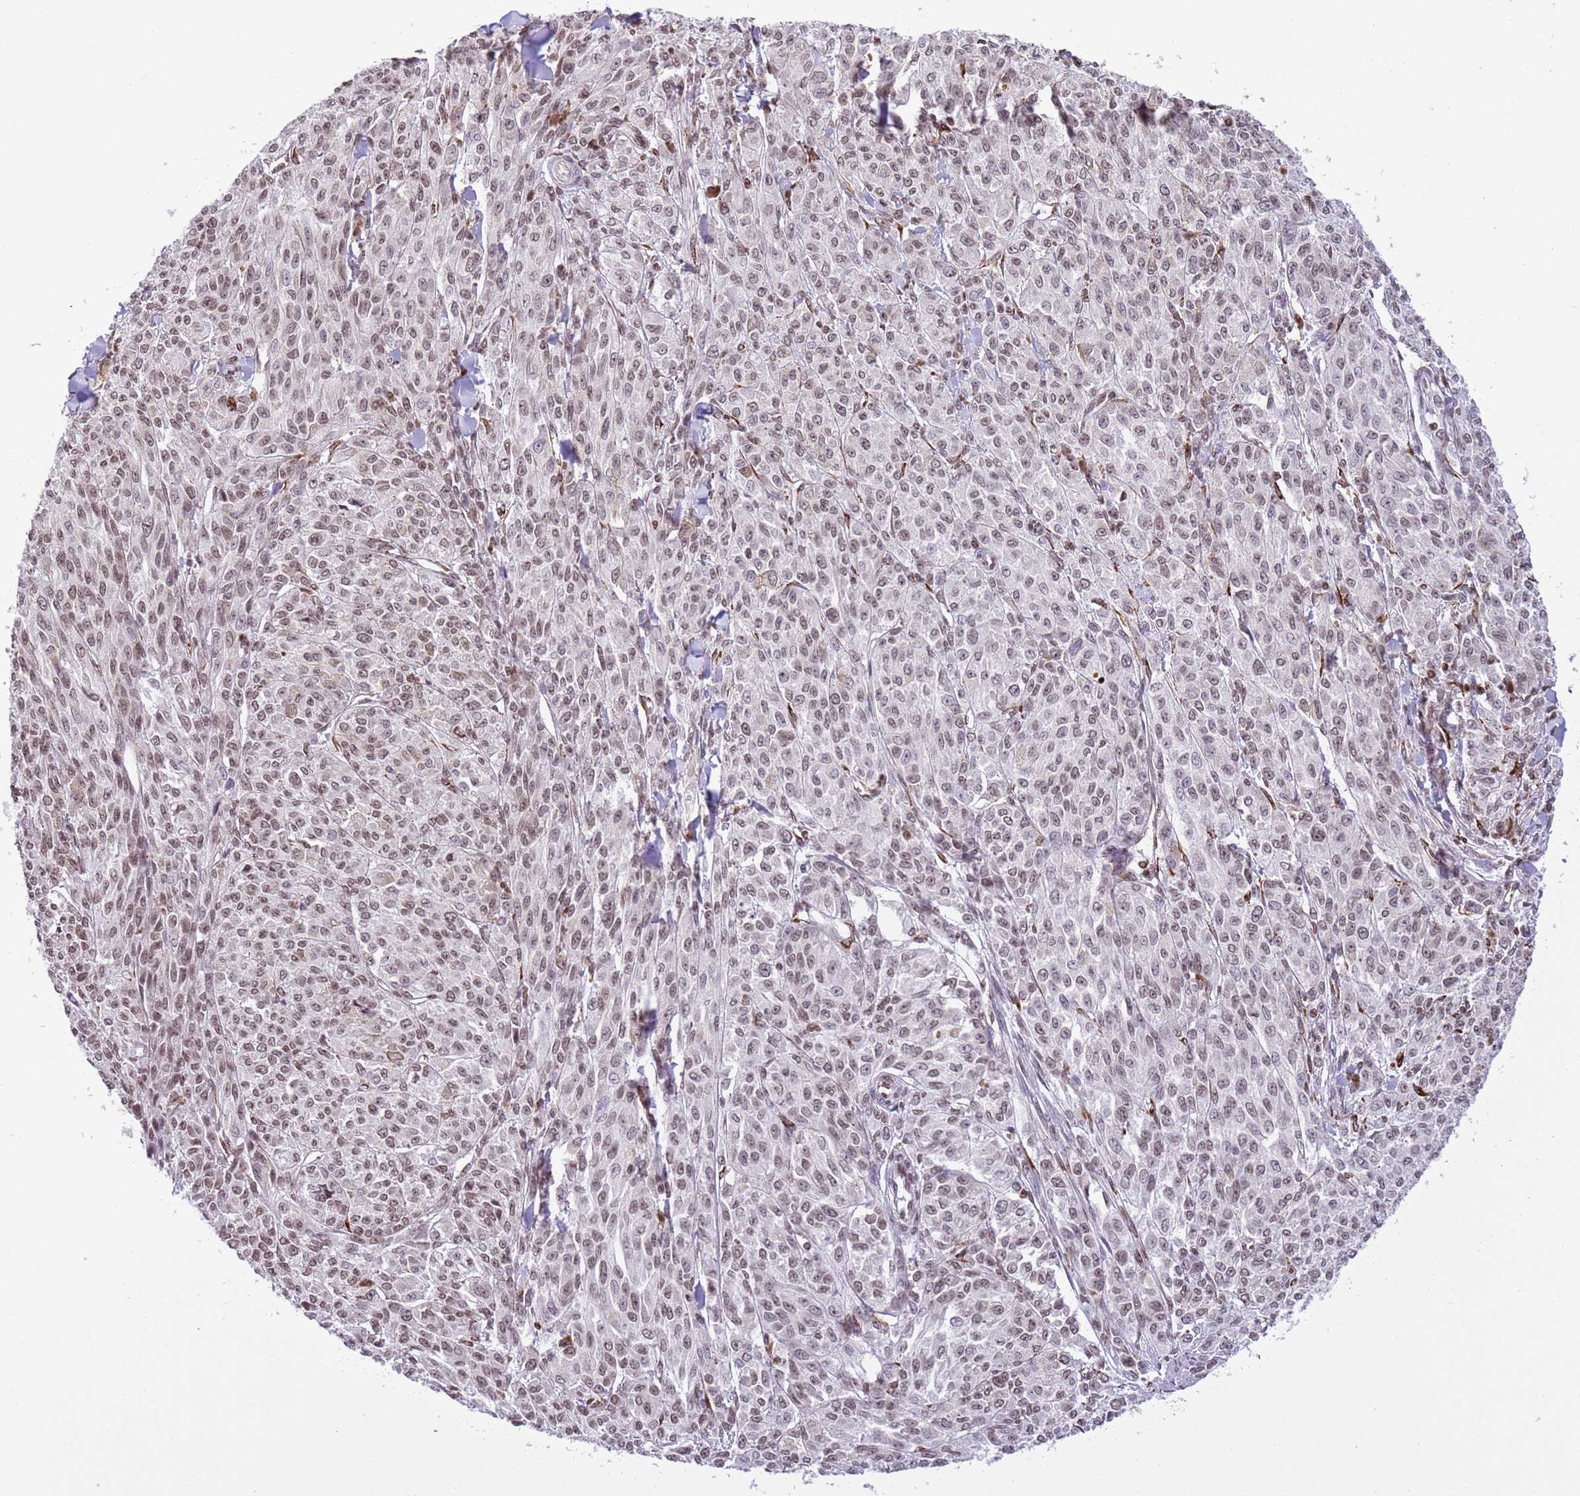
{"staining": {"intensity": "moderate", "quantity": ">75%", "location": "nuclear"}, "tissue": "melanoma", "cell_type": "Tumor cells", "image_type": "cancer", "snomed": [{"axis": "morphology", "description": "Malignant melanoma, NOS"}, {"axis": "topography", "description": "Skin"}], "caption": "Protein analysis of melanoma tissue reveals moderate nuclear staining in approximately >75% of tumor cells.", "gene": "NRIP1", "patient": {"sex": "female", "age": 52}}